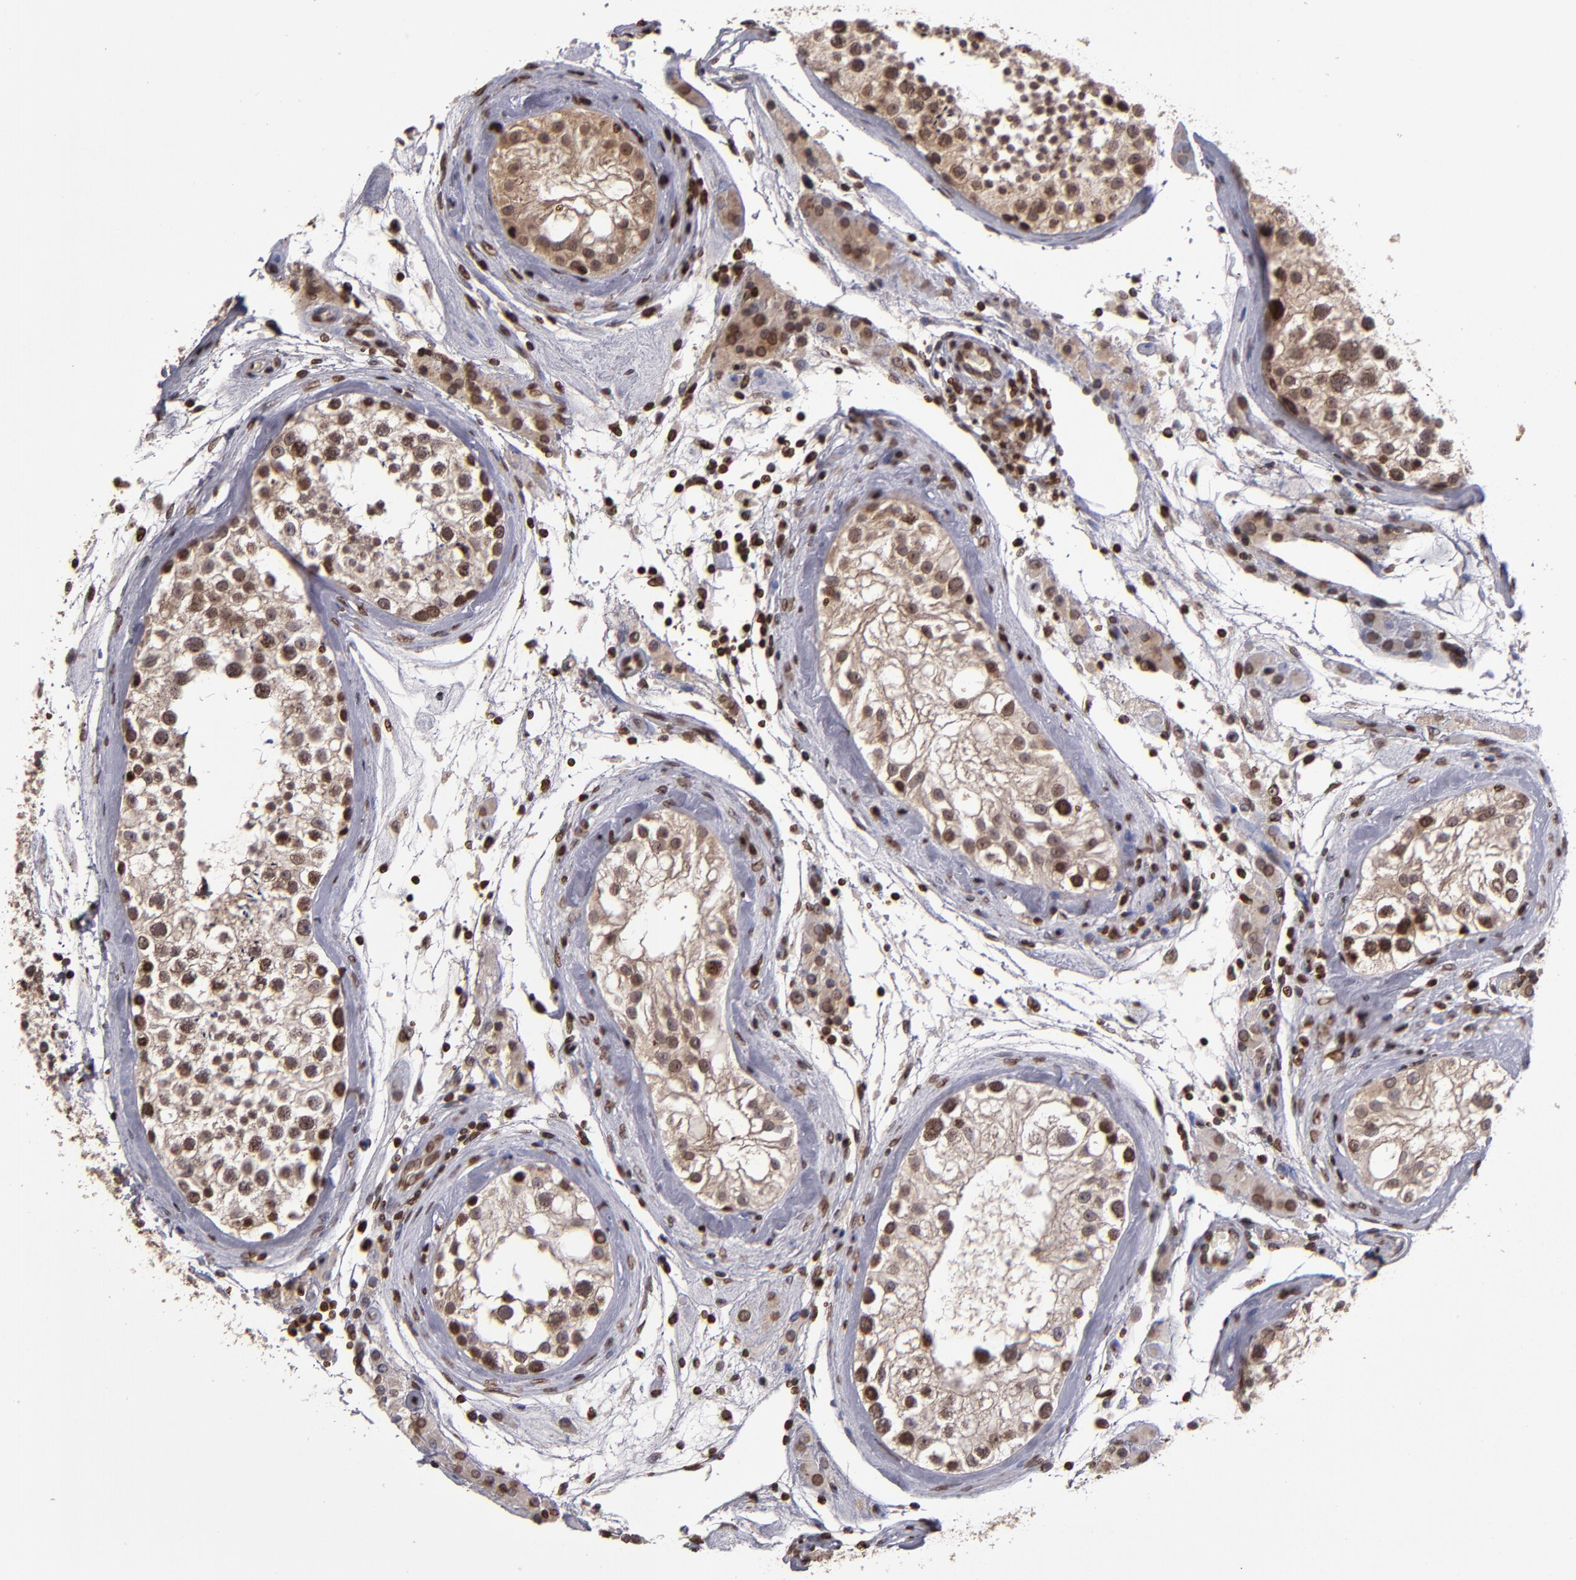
{"staining": {"intensity": "moderate", "quantity": ">75%", "location": "cytoplasmic/membranous,nuclear"}, "tissue": "testis", "cell_type": "Cells in seminiferous ducts", "image_type": "normal", "snomed": [{"axis": "morphology", "description": "Normal tissue, NOS"}, {"axis": "topography", "description": "Testis"}], "caption": "Protein expression analysis of benign human testis reveals moderate cytoplasmic/membranous,nuclear positivity in approximately >75% of cells in seminiferous ducts. The protein of interest is shown in brown color, while the nuclei are stained blue.", "gene": "CSDC2", "patient": {"sex": "male", "age": 46}}